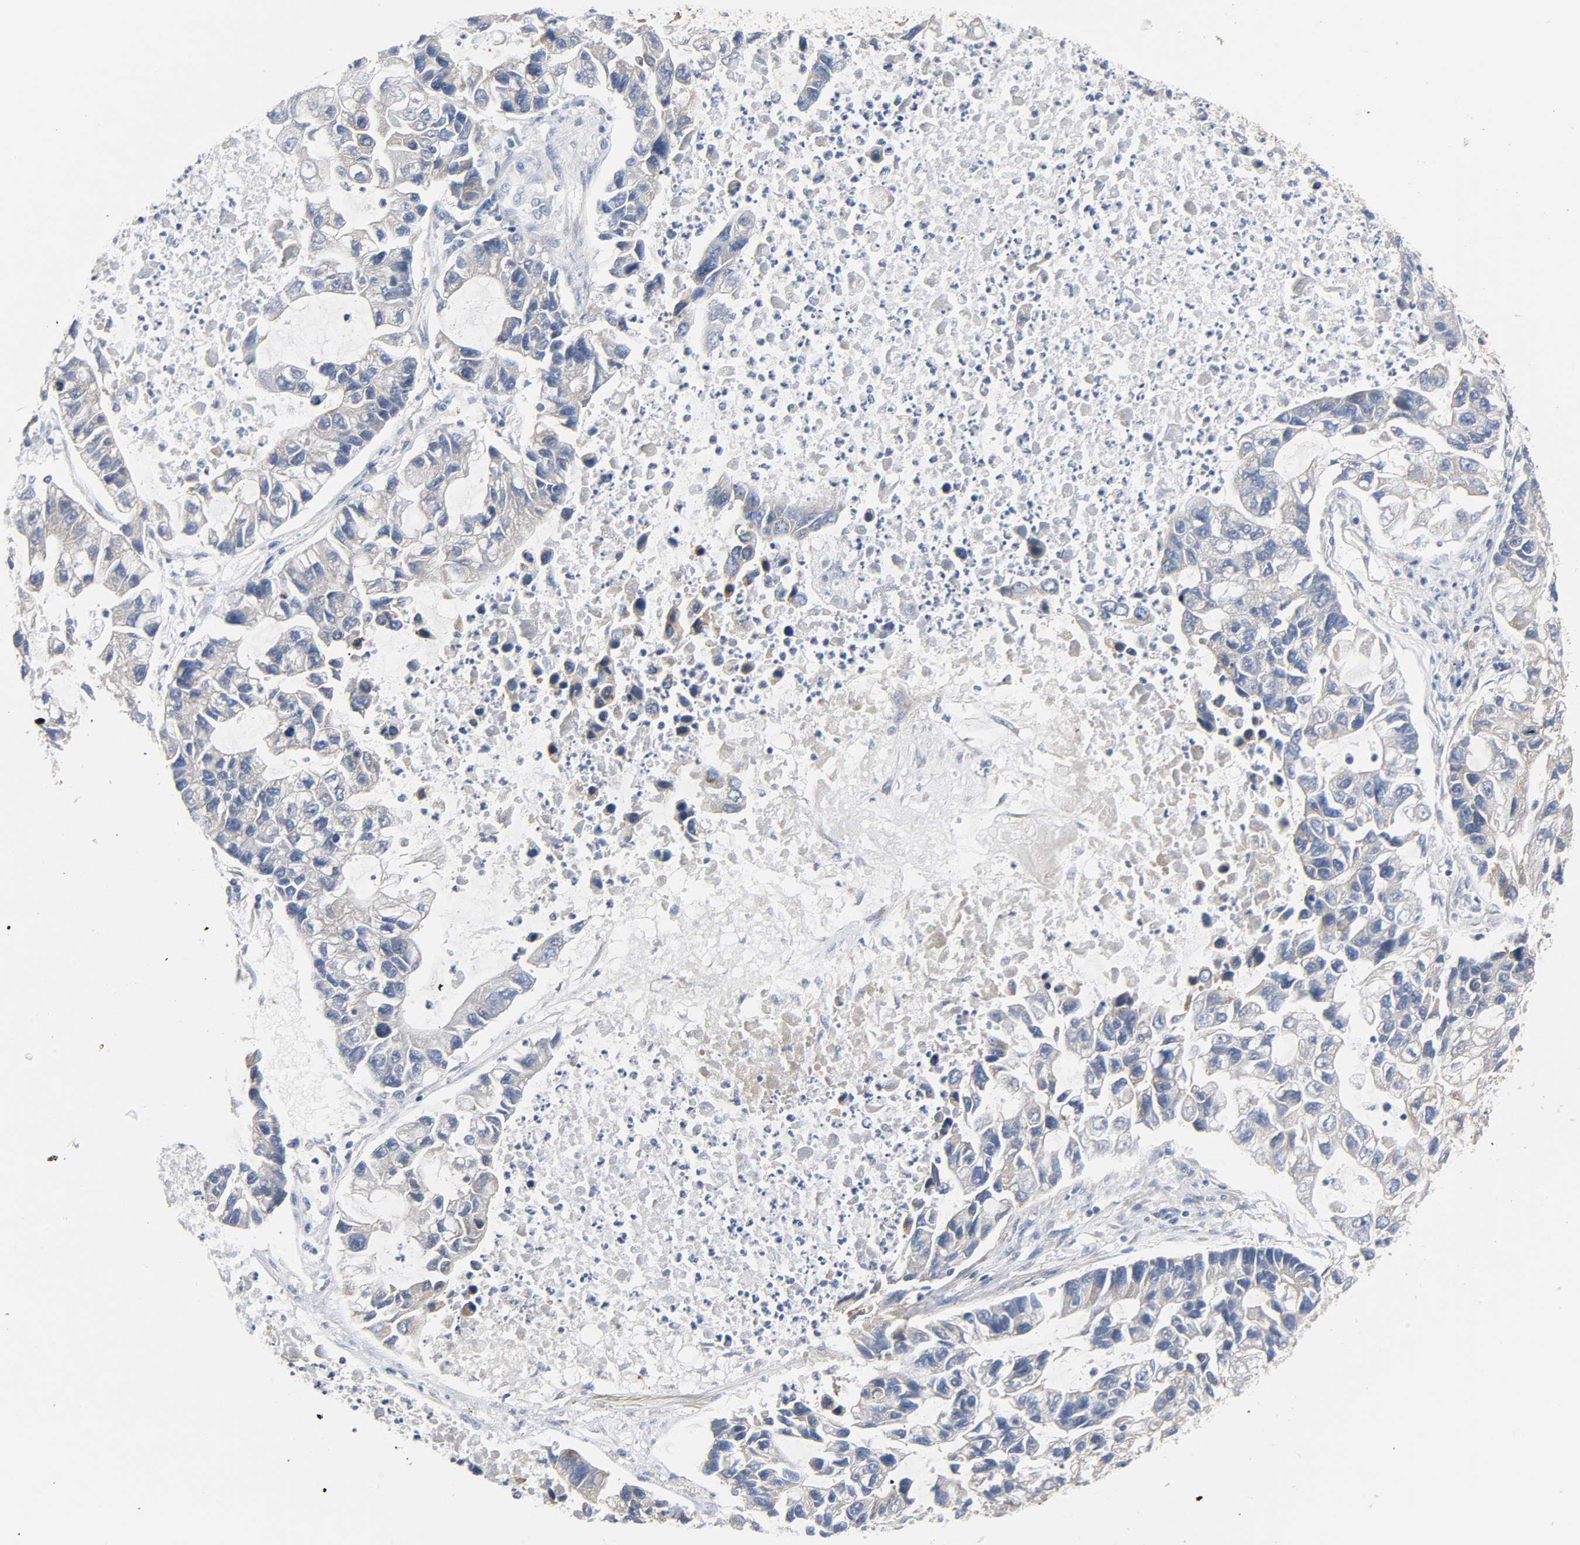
{"staining": {"intensity": "weak", "quantity": "<25%", "location": "cytoplasmic/membranous"}, "tissue": "lung cancer", "cell_type": "Tumor cells", "image_type": "cancer", "snomed": [{"axis": "morphology", "description": "Adenocarcinoma, NOS"}, {"axis": "topography", "description": "Lung"}], "caption": "There is no significant expression in tumor cells of lung adenocarcinoma.", "gene": "ARHGAP1", "patient": {"sex": "female", "age": 51}}